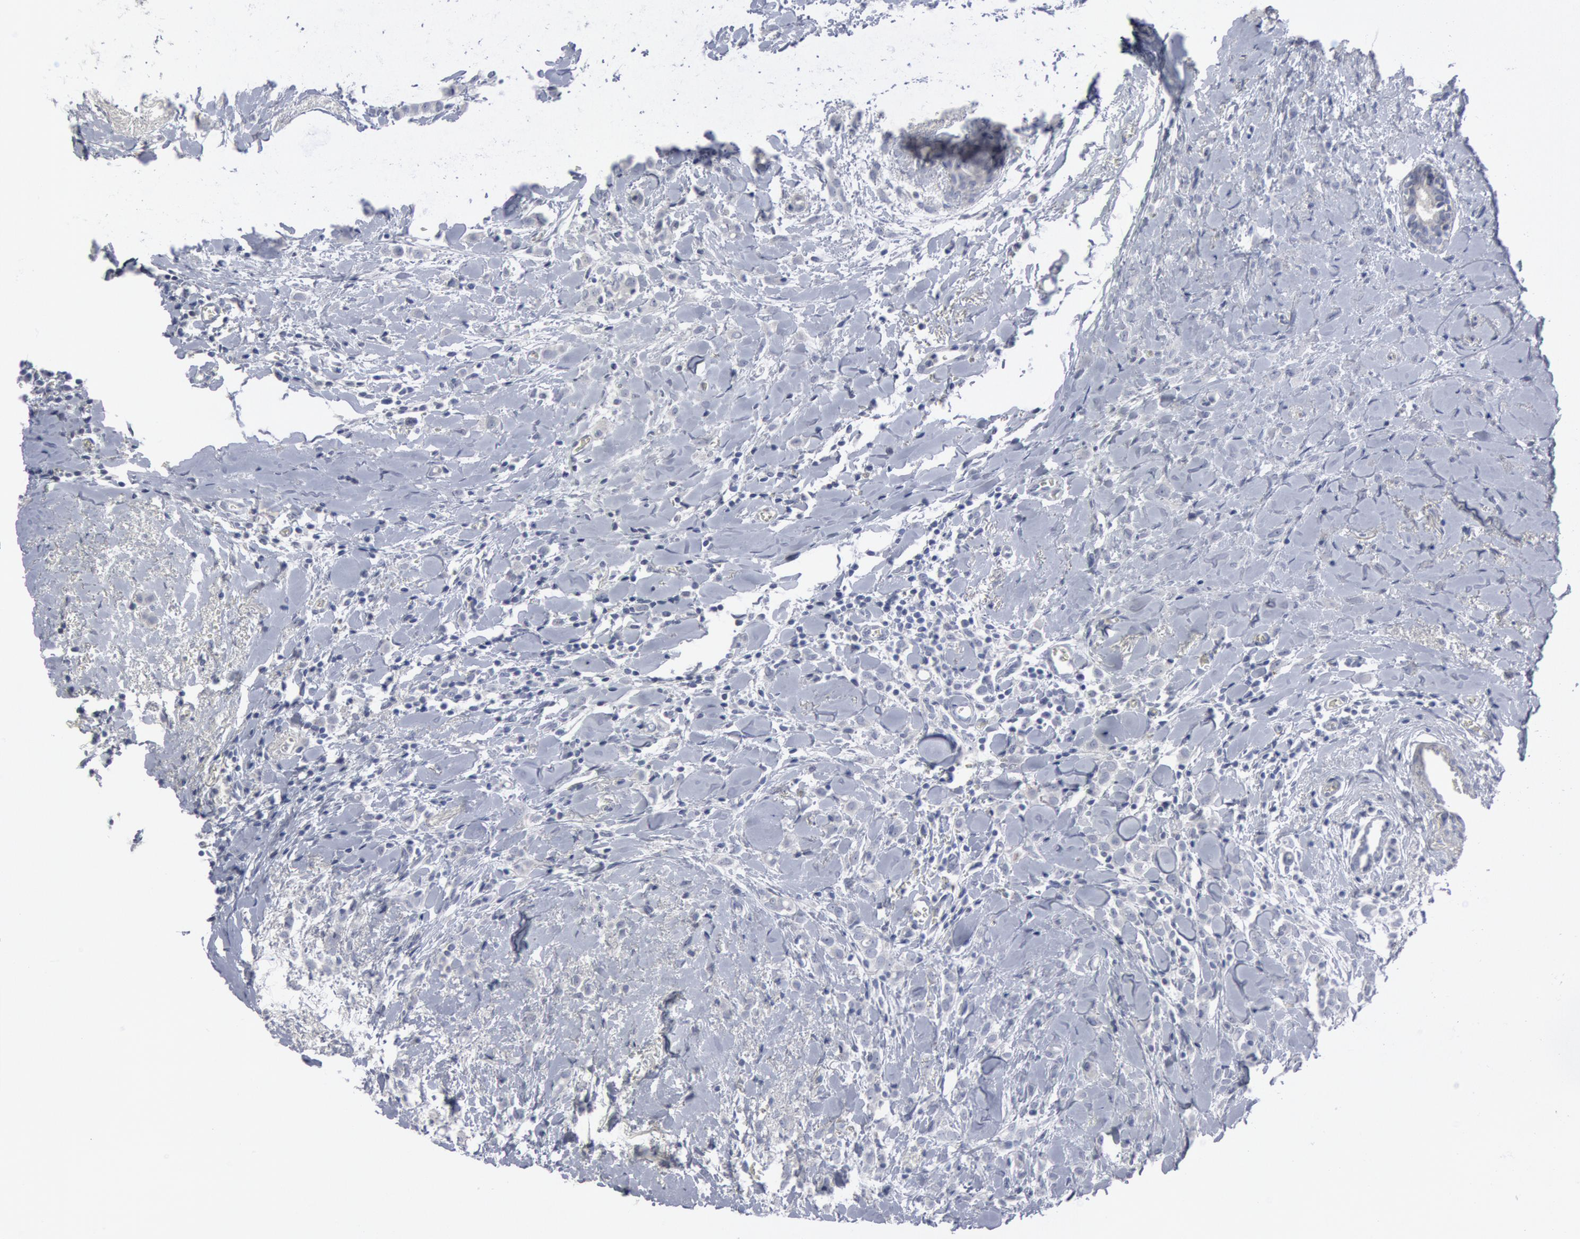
{"staining": {"intensity": "negative", "quantity": "none", "location": "none"}, "tissue": "breast cancer", "cell_type": "Tumor cells", "image_type": "cancer", "snomed": [{"axis": "morphology", "description": "Lobular carcinoma"}, {"axis": "topography", "description": "Breast"}], "caption": "This is an IHC image of human lobular carcinoma (breast). There is no staining in tumor cells.", "gene": "DMC1", "patient": {"sex": "female", "age": 57}}